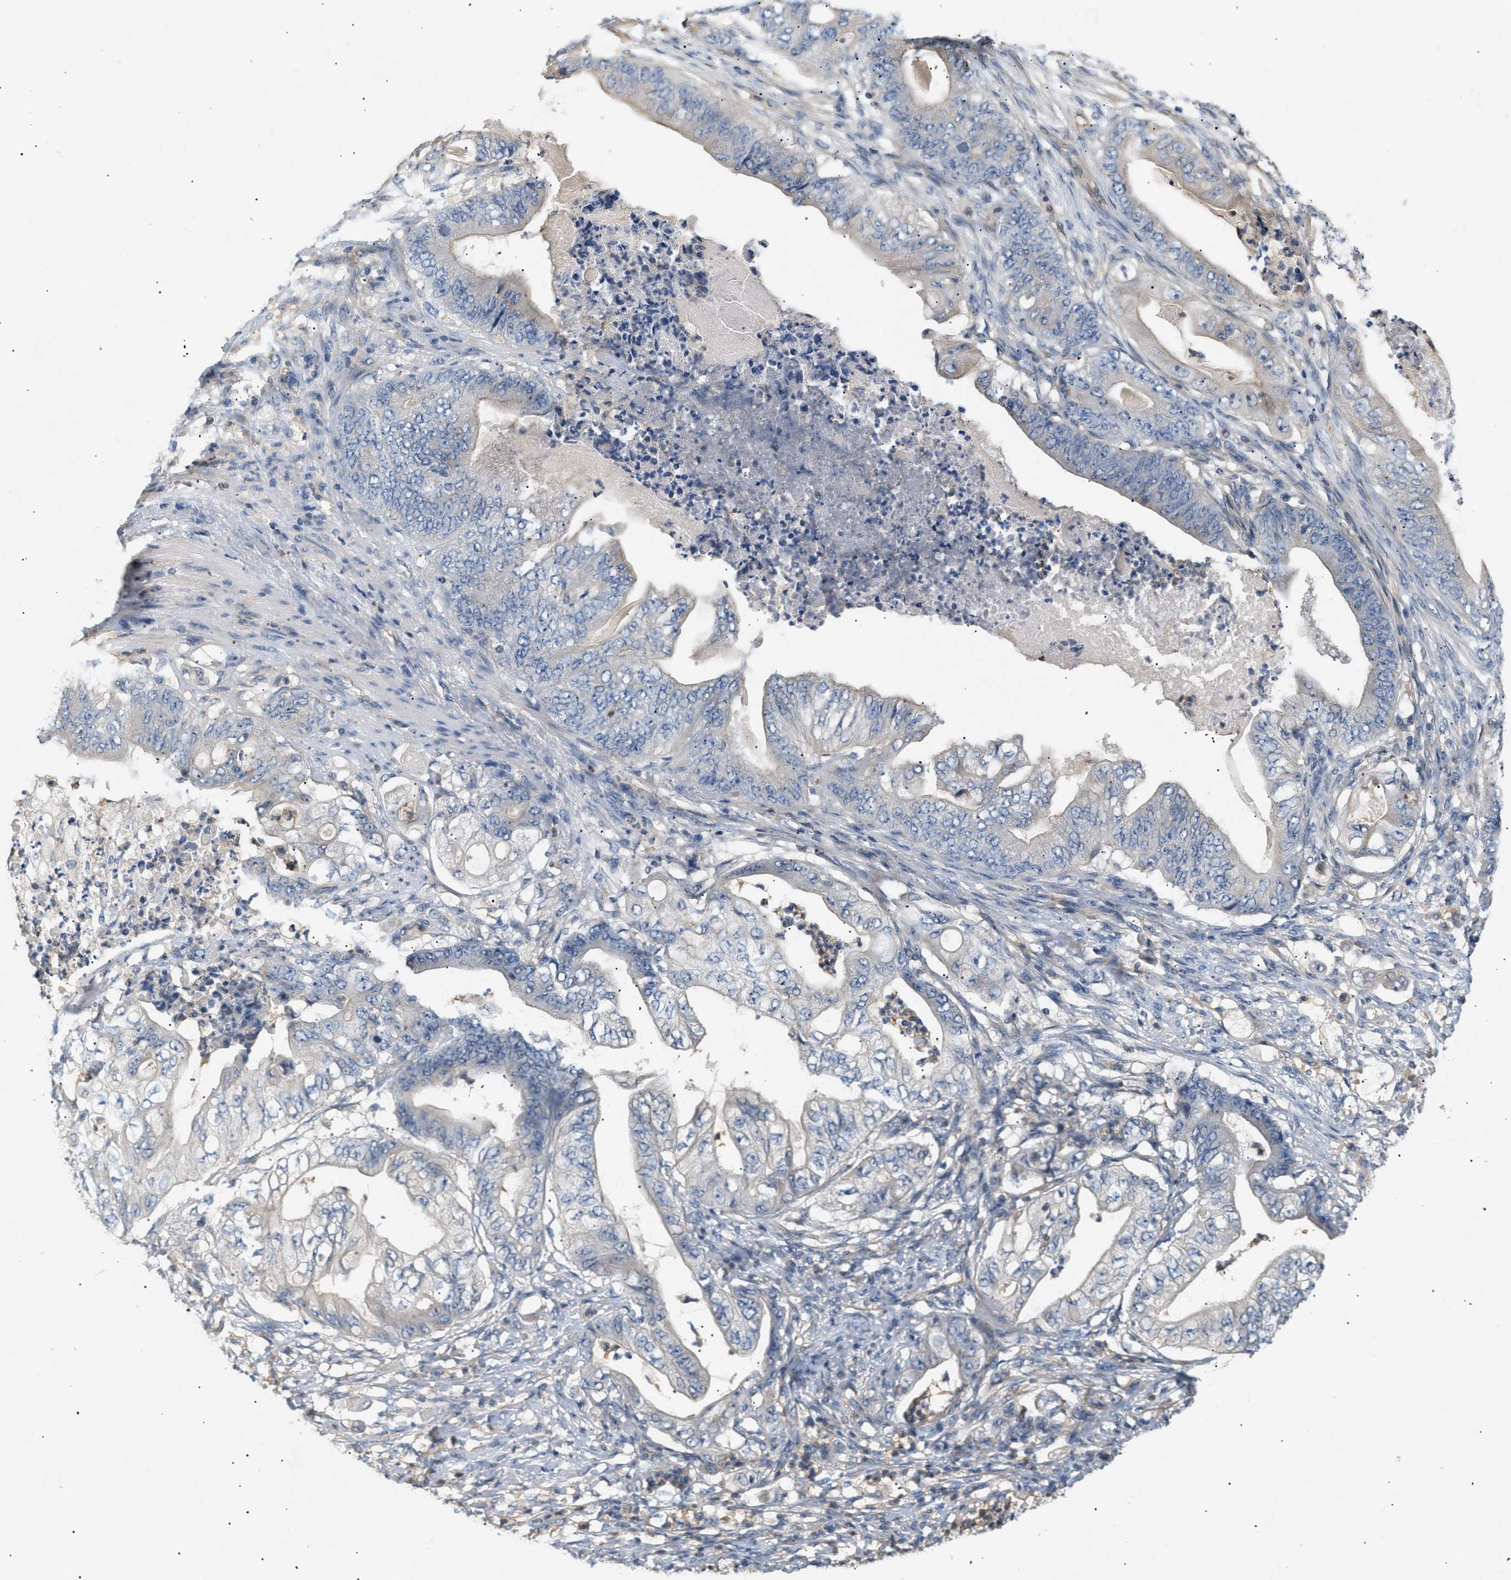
{"staining": {"intensity": "negative", "quantity": "none", "location": "none"}, "tissue": "stomach cancer", "cell_type": "Tumor cells", "image_type": "cancer", "snomed": [{"axis": "morphology", "description": "Adenocarcinoma, NOS"}, {"axis": "topography", "description": "Stomach"}], "caption": "The IHC image has no significant expression in tumor cells of stomach cancer (adenocarcinoma) tissue.", "gene": "FARS2", "patient": {"sex": "female", "age": 73}}